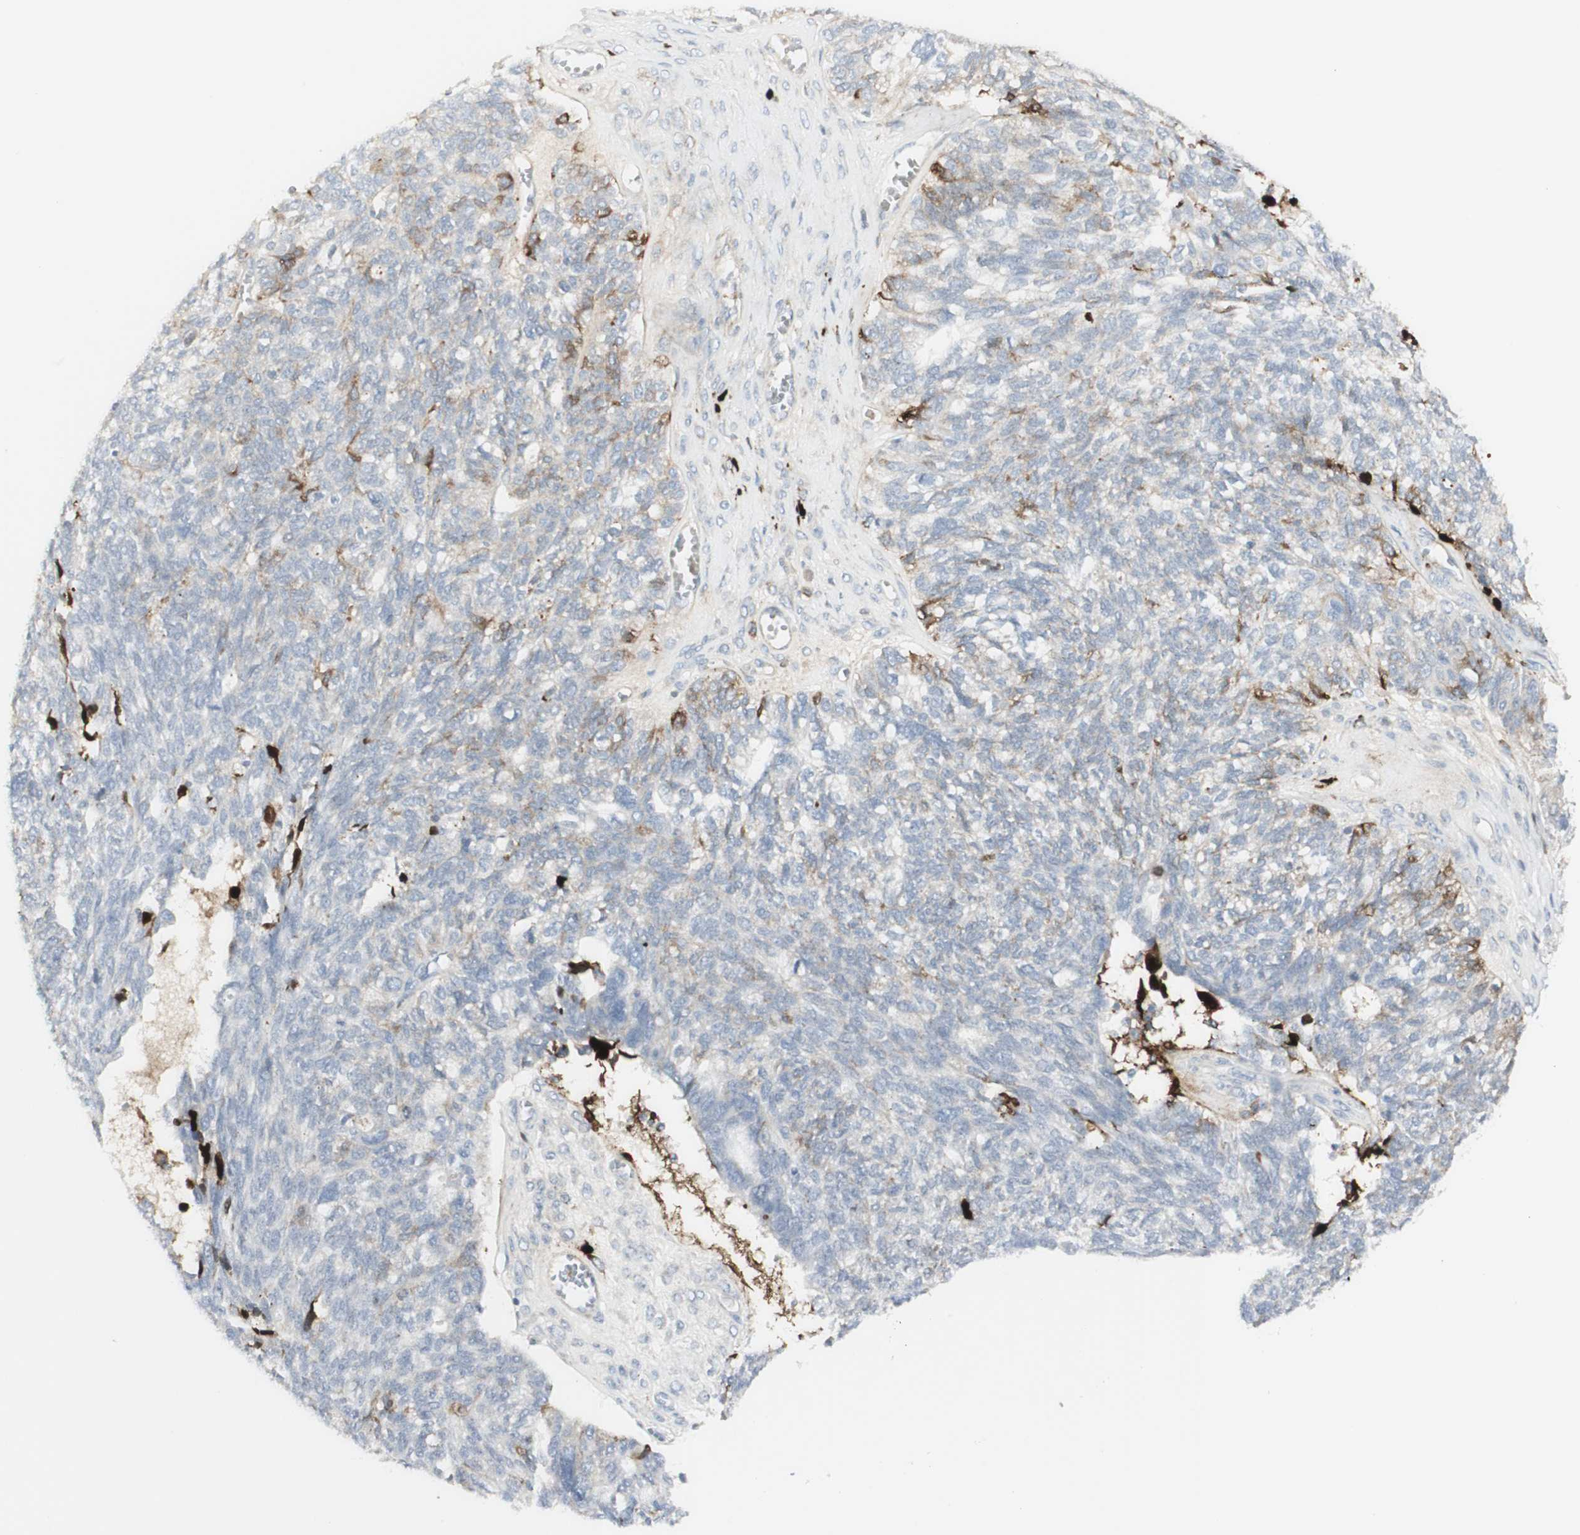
{"staining": {"intensity": "strong", "quantity": "<25%", "location": "cytoplasmic/membranous"}, "tissue": "ovarian cancer", "cell_type": "Tumor cells", "image_type": "cancer", "snomed": [{"axis": "morphology", "description": "Cystadenocarcinoma, serous, NOS"}, {"axis": "topography", "description": "Ovary"}], "caption": "Immunohistochemistry of human ovarian cancer (serous cystadenocarcinoma) reveals medium levels of strong cytoplasmic/membranous expression in about <25% of tumor cells. (IHC, brightfield microscopy, high magnification).", "gene": "MDK", "patient": {"sex": "female", "age": 79}}